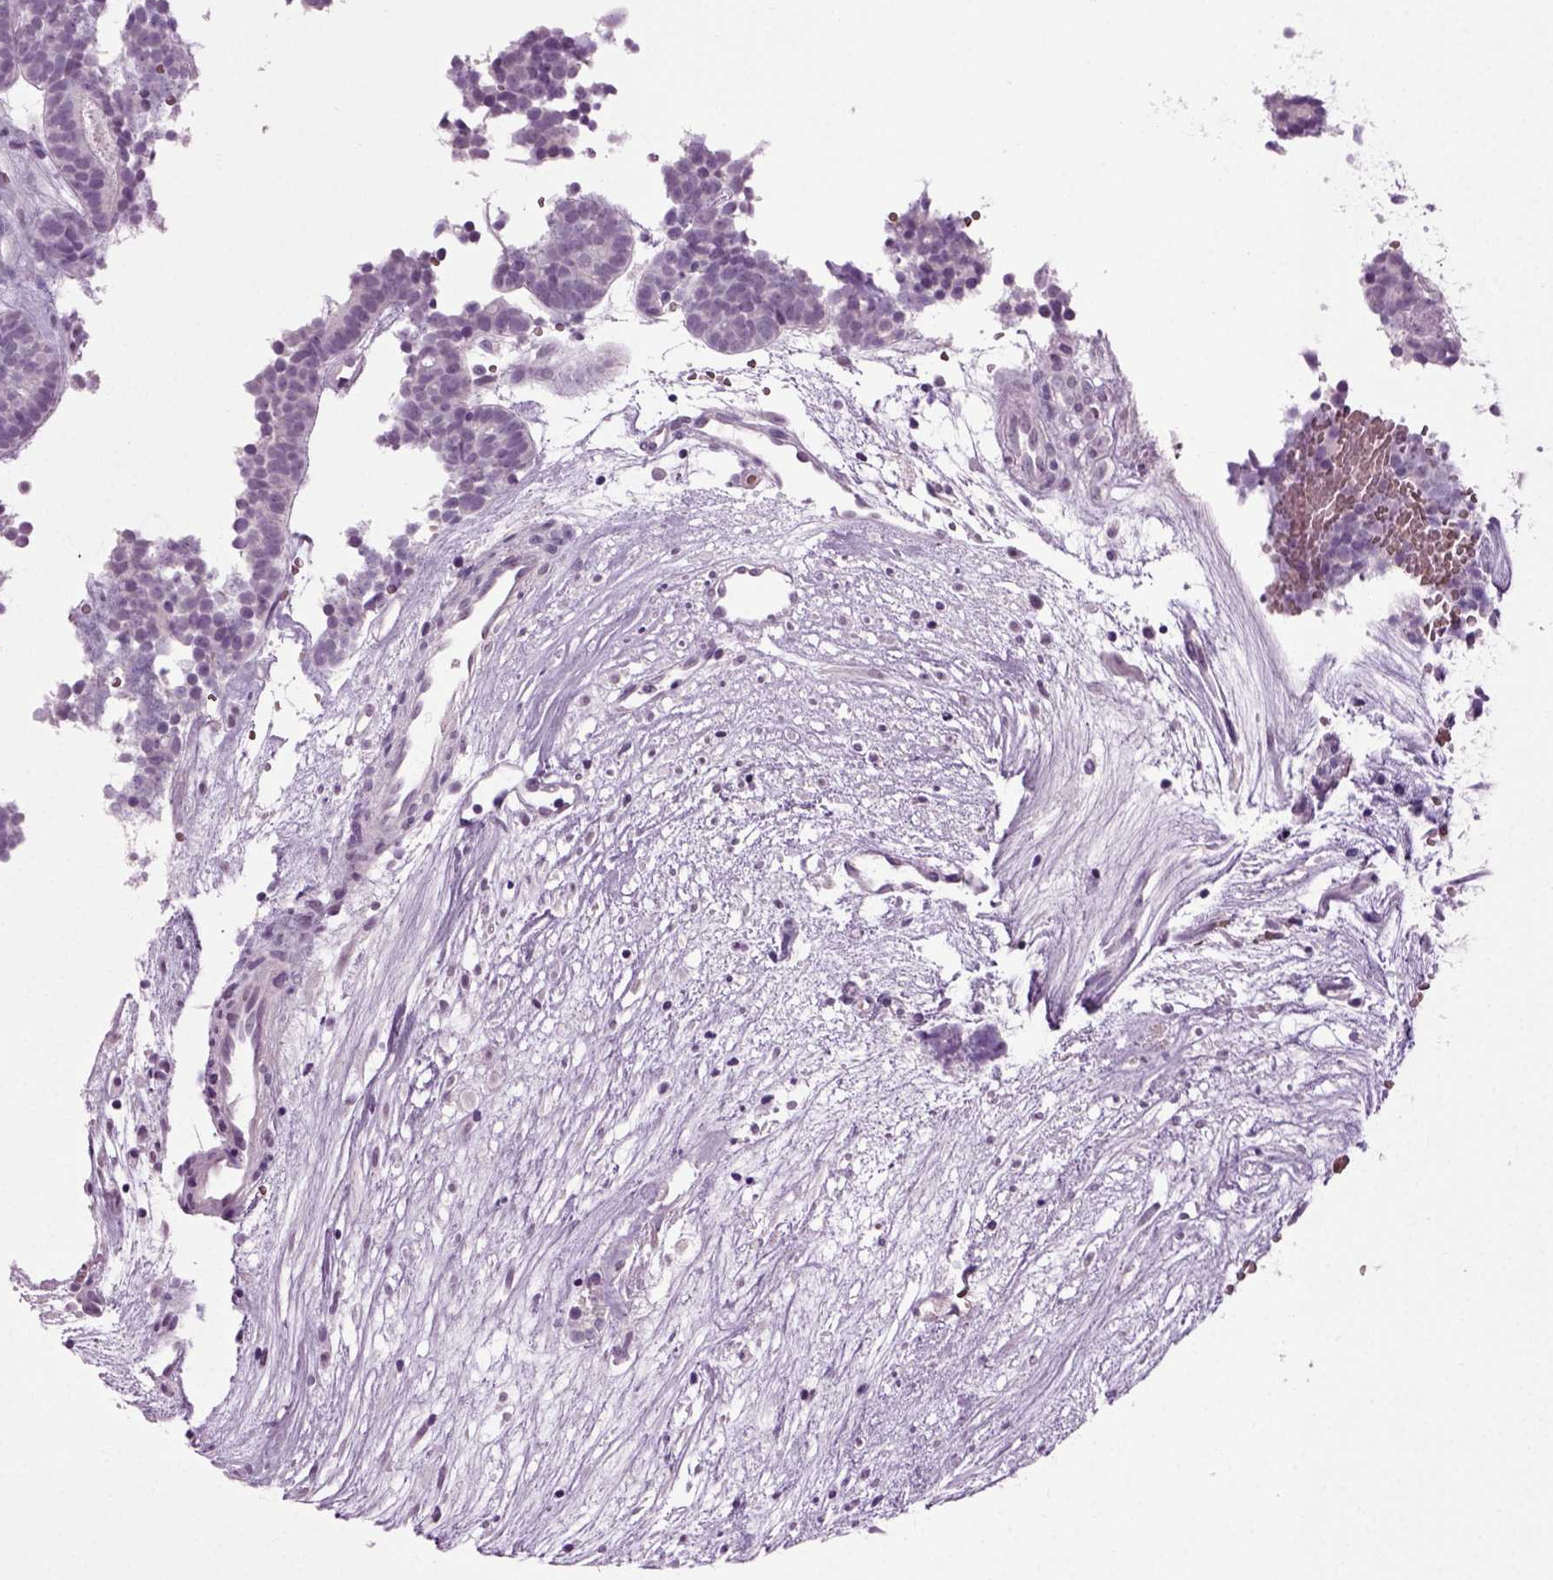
{"staining": {"intensity": "negative", "quantity": "none", "location": "none"}, "tissue": "head and neck cancer", "cell_type": "Tumor cells", "image_type": "cancer", "snomed": [{"axis": "morphology", "description": "Adenocarcinoma, NOS"}, {"axis": "topography", "description": "Head-Neck"}], "caption": "This is an immunohistochemistry (IHC) micrograph of head and neck cancer. There is no positivity in tumor cells.", "gene": "ZC2HC1C", "patient": {"sex": "female", "age": 81}}